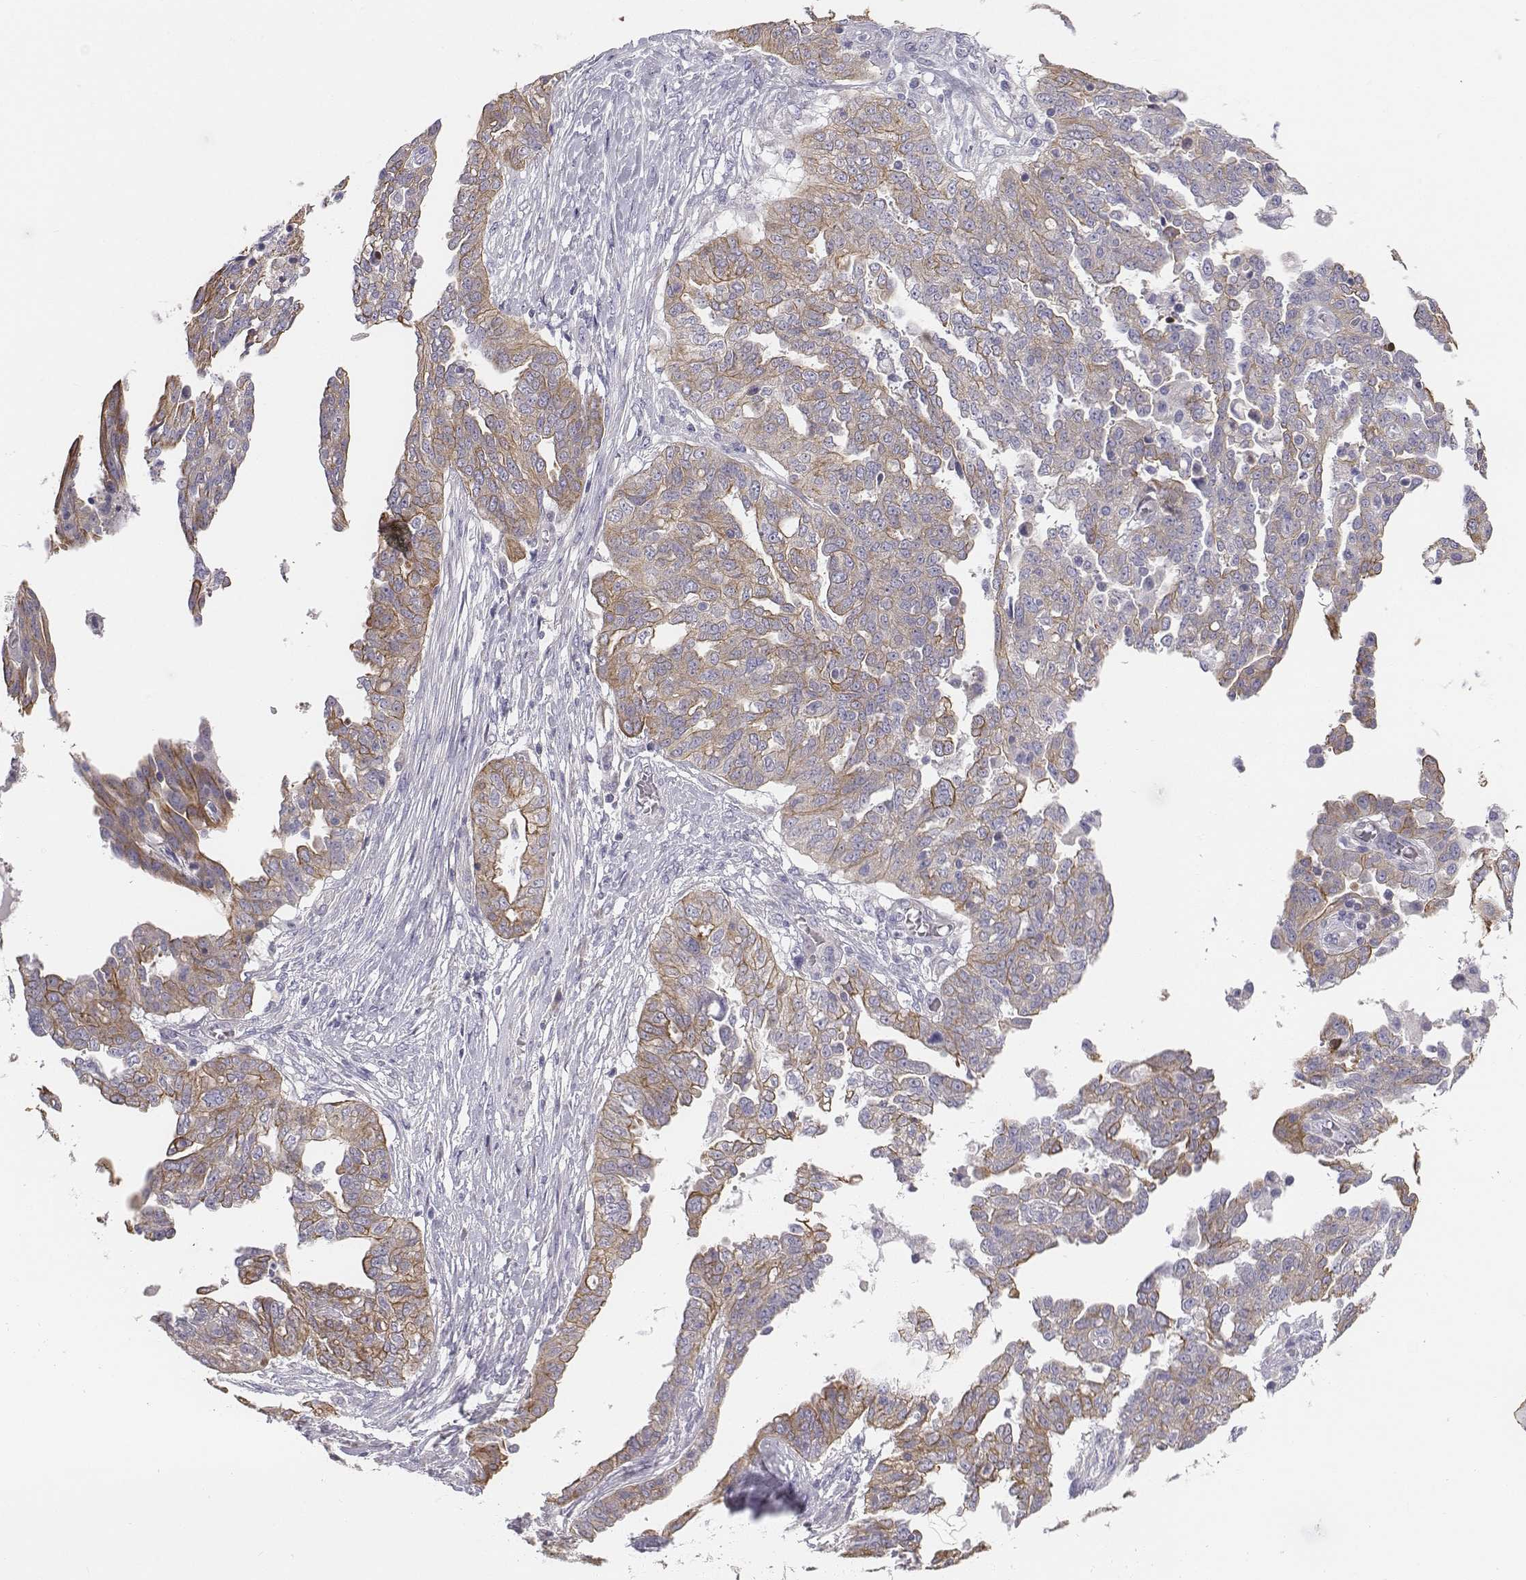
{"staining": {"intensity": "moderate", "quantity": "<25%", "location": "cytoplasmic/membranous"}, "tissue": "ovarian cancer", "cell_type": "Tumor cells", "image_type": "cancer", "snomed": [{"axis": "morphology", "description": "Cystadenocarcinoma, serous, NOS"}, {"axis": "topography", "description": "Ovary"}], "caption": "A high-resolution micrograph shows immunohistochemistry staining of ovarian cancer, which reveals moderate cytoplasmic/membranous staining in about <25% of tumor cells. (Brightfield microscopy of DAB IHC at high magnification).", "gene": "CHST14", "patient": {"sex": "female", "age": 67}}